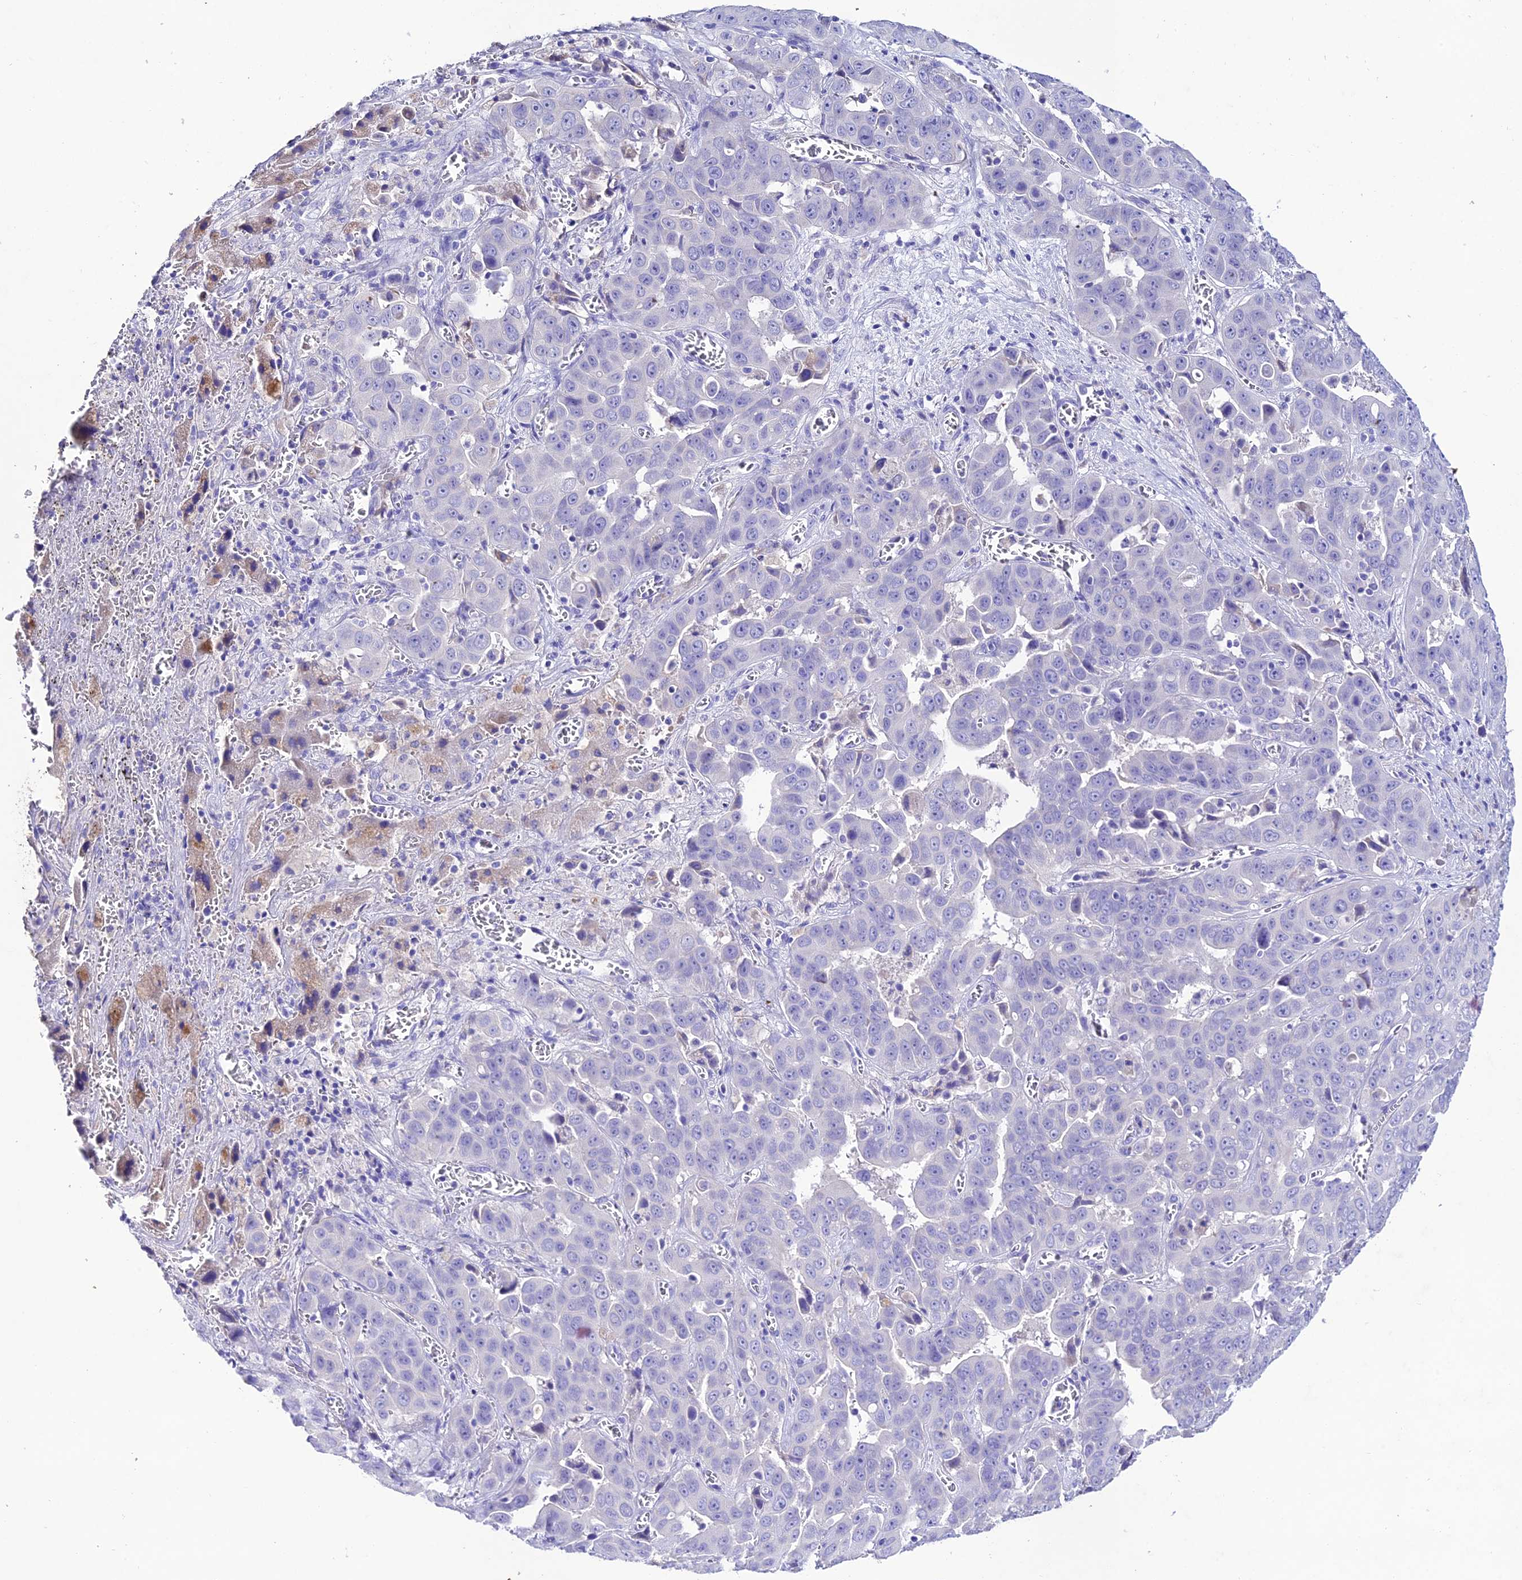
{"staining": {"intensity": "negative", "quantity": "none", "location": "none"}, "tissue": "liver cancer", "cell_type": "Tumor cells", "image_type": "cancer", "snomed": [{"axis": "morphology", "description": "Cholangiocarcinoma"}, {"axis": "topography", "description": "Liver"}], "caption": "This histopathology image is of liver cancer (cholangiocarcinoma) stained with IHC to label a protein in brown with the nuclei are counter-stained blue. There is no positivity in tumor cells.", "gene": "NLRP6", "patient": {"sex": "female", "age": 52}}